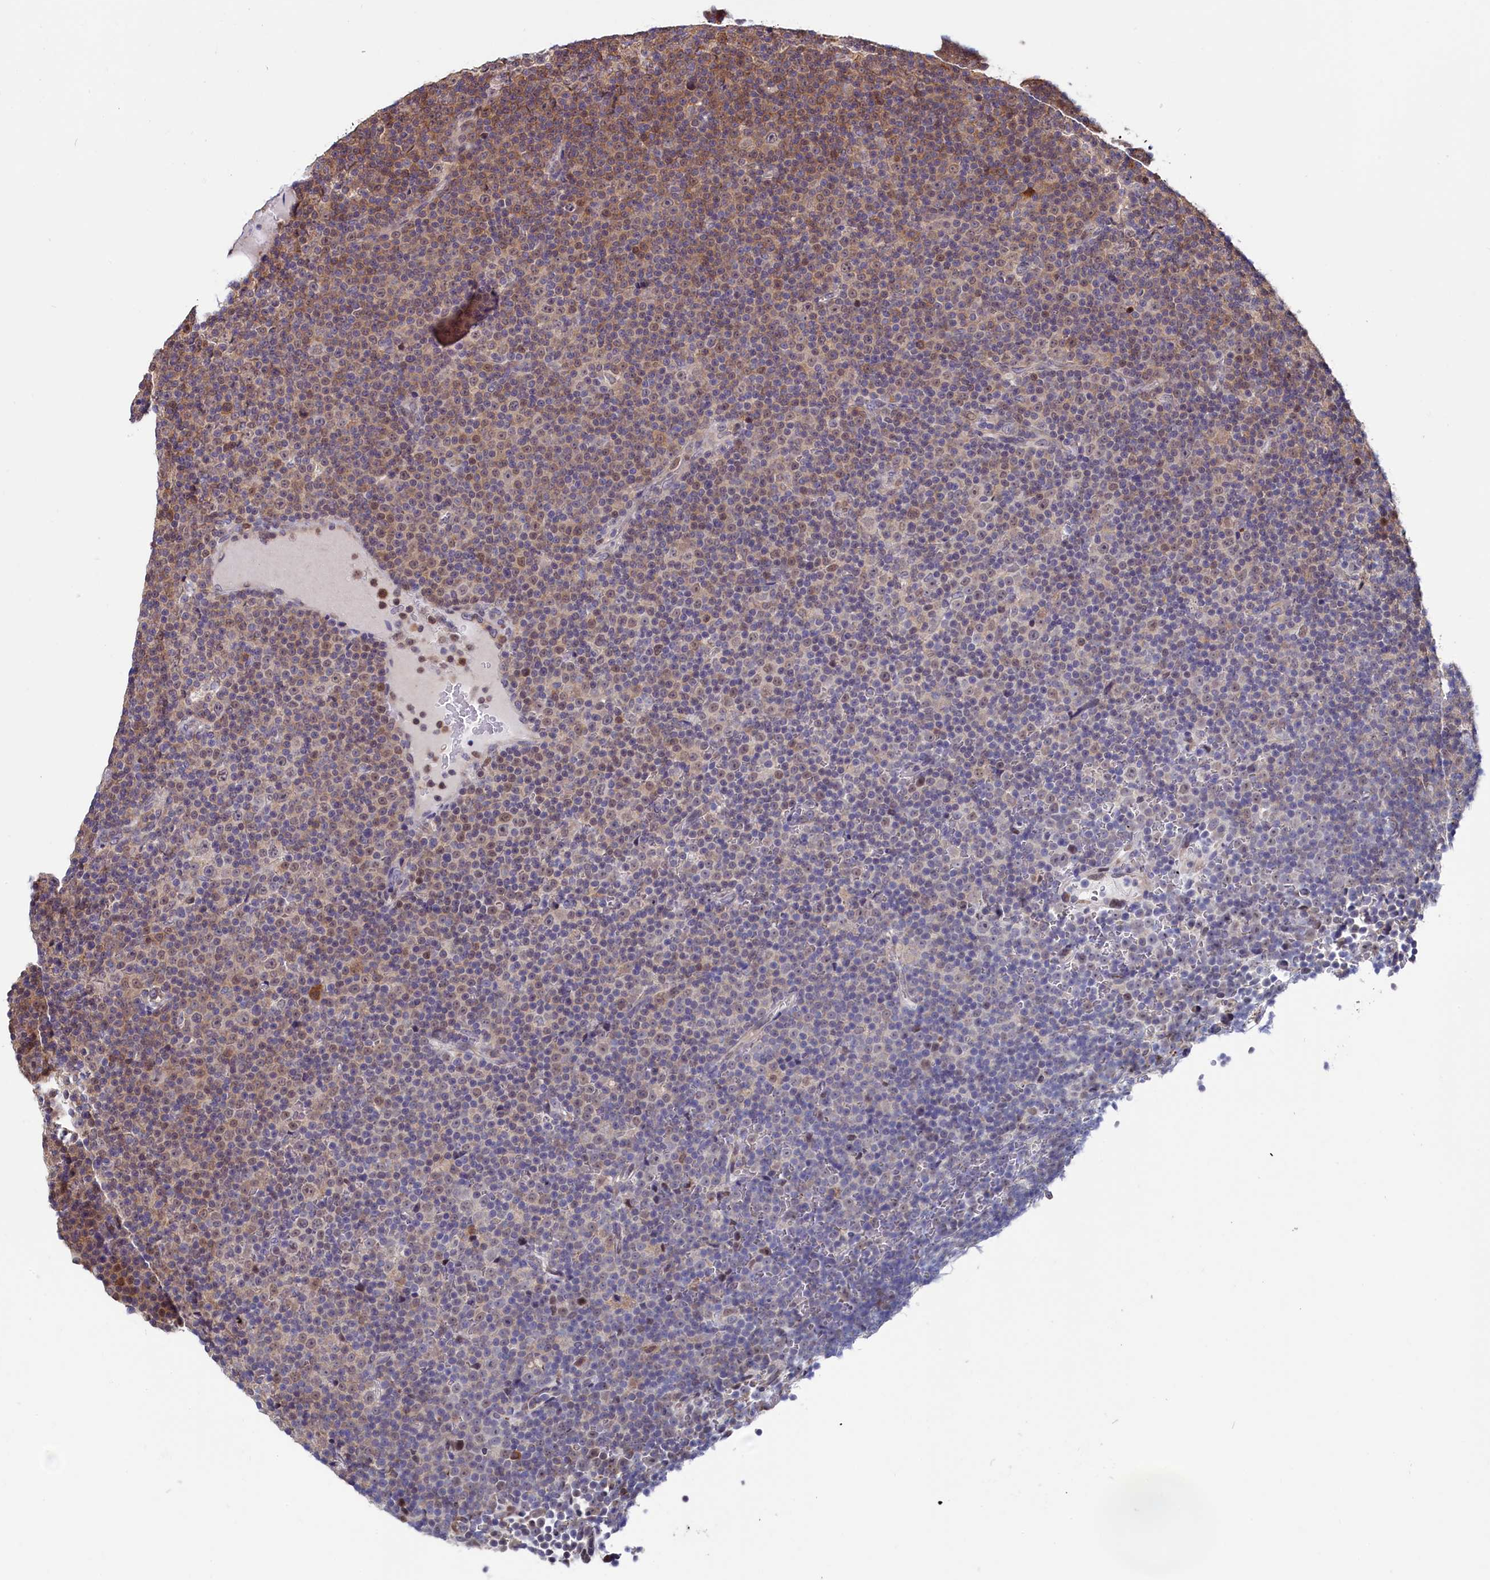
{"staining": {"intensity": "moderate", "quantity": "25%-75%", "location": "cytoplasmic/membranous,nuclear"}, "tissue": "lymphoma", "cell_type": "Tumor cells", "image_type": "cancer", "snomed": [{"axis": "morphology", "description": "Malignant lymphoma, non-Hodgkin's type, Low grade"}, {"axis": "topography", "description": "Lymph node"}], "caption": "Malignant lymphoma, non-Hodgkin's type (low-grade) stained with a protein marker shows moderate staining in tumor cells.", "gene": "CIAPIN1", "patient": {"sex": "female", "age": 67}}